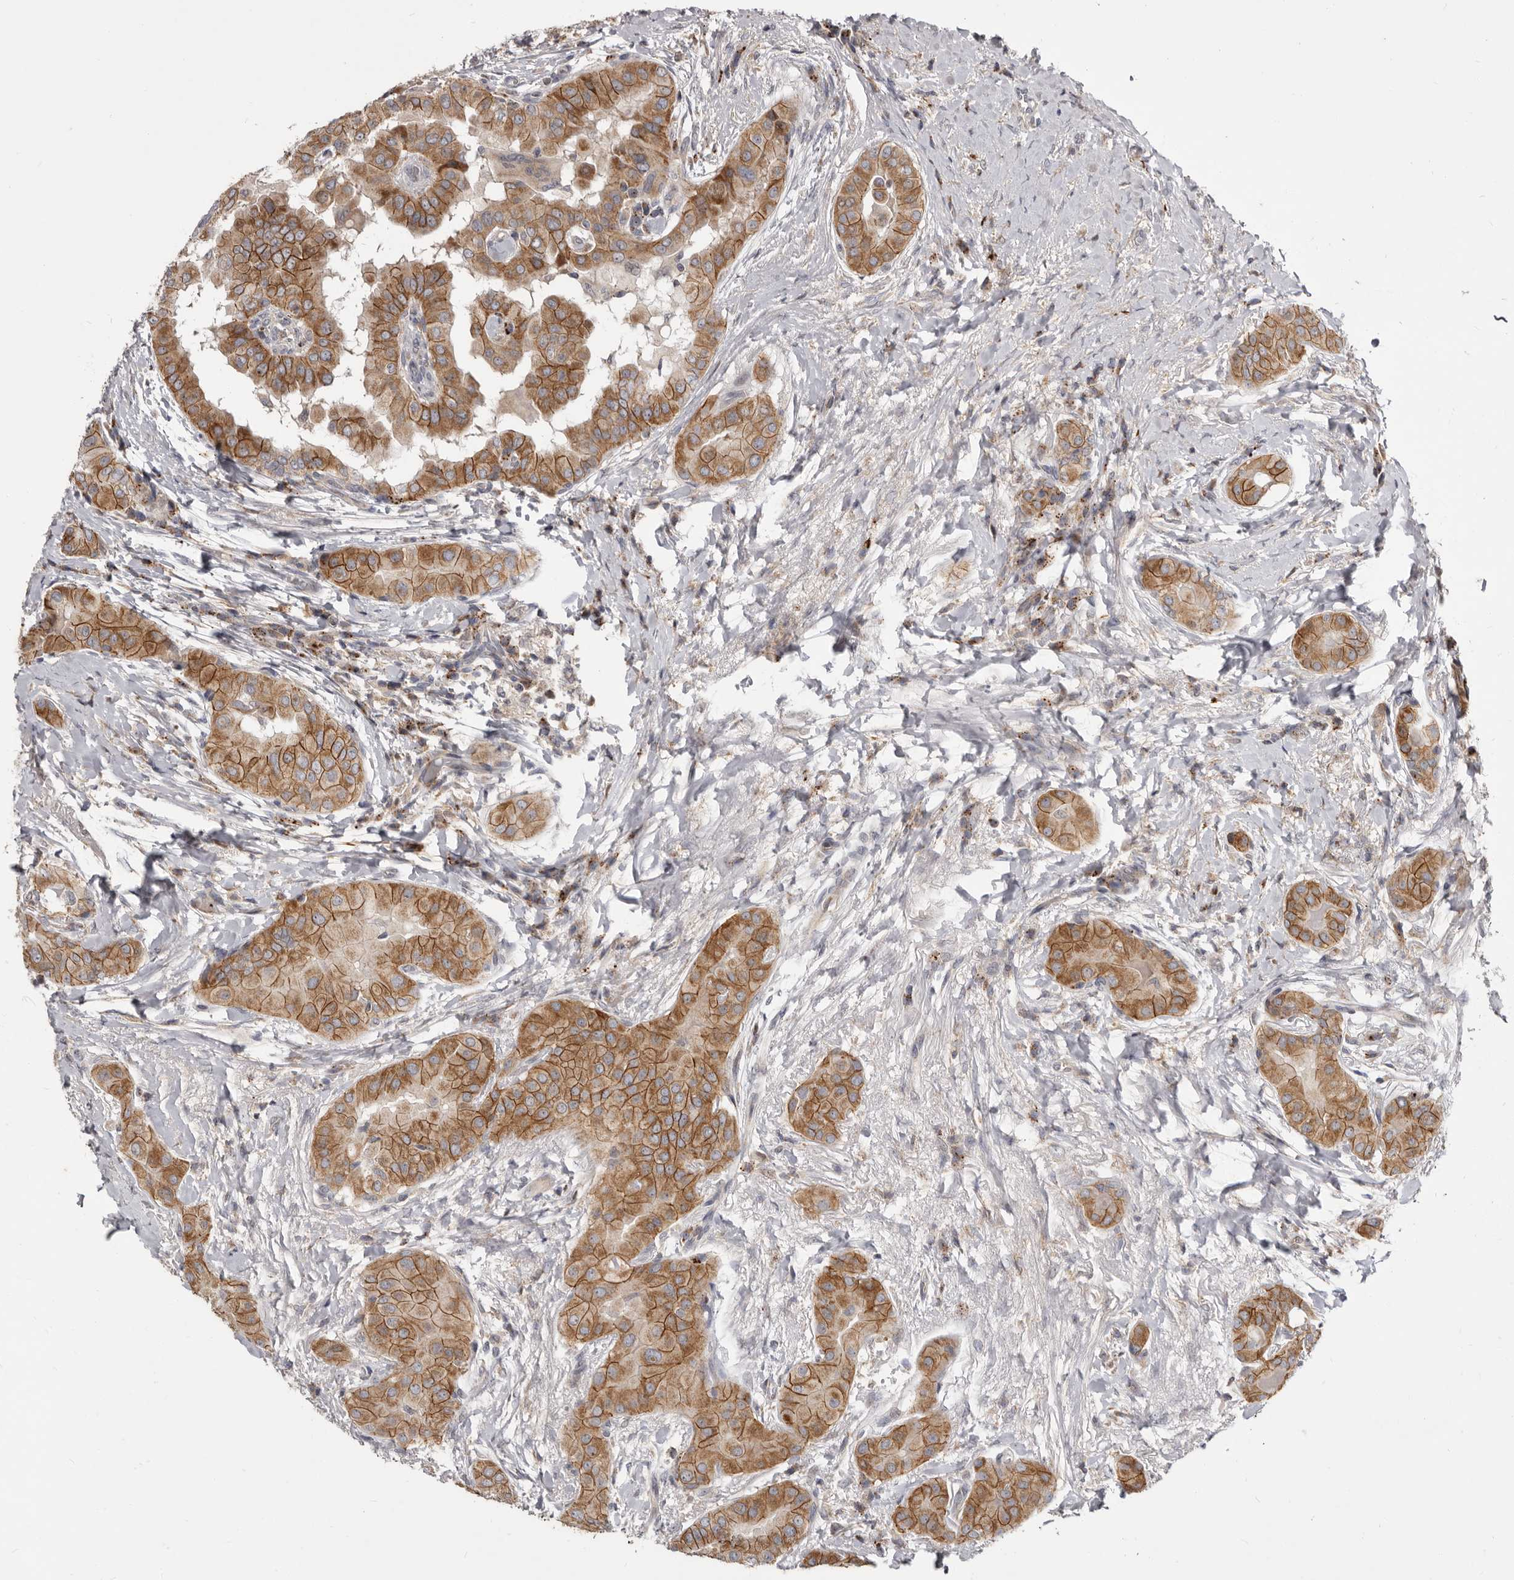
{"staining": {"intensity": "moderate", "quantity": ">75%", "location": "cytoplasmic/membranous"}, "tissue": "thyroid cancer", "cell_type": "Tumor cells", "image_type": "cancer", "snomed": [{"axis": "morphology", "description": "Papillary adenocarcinoma, NOS"}, {"axis": "topography", "description": "Thyroid gland"}], "caption": "Approximately >75% of tumor cells in thyroid papillary adenocarcinoma reveal moderate cytoplasmic/membranous protein positivity as visualized by brown immunohistochemical staining.", "gene": "SMC4", "patient": {"sex": "male", "age": 33}}